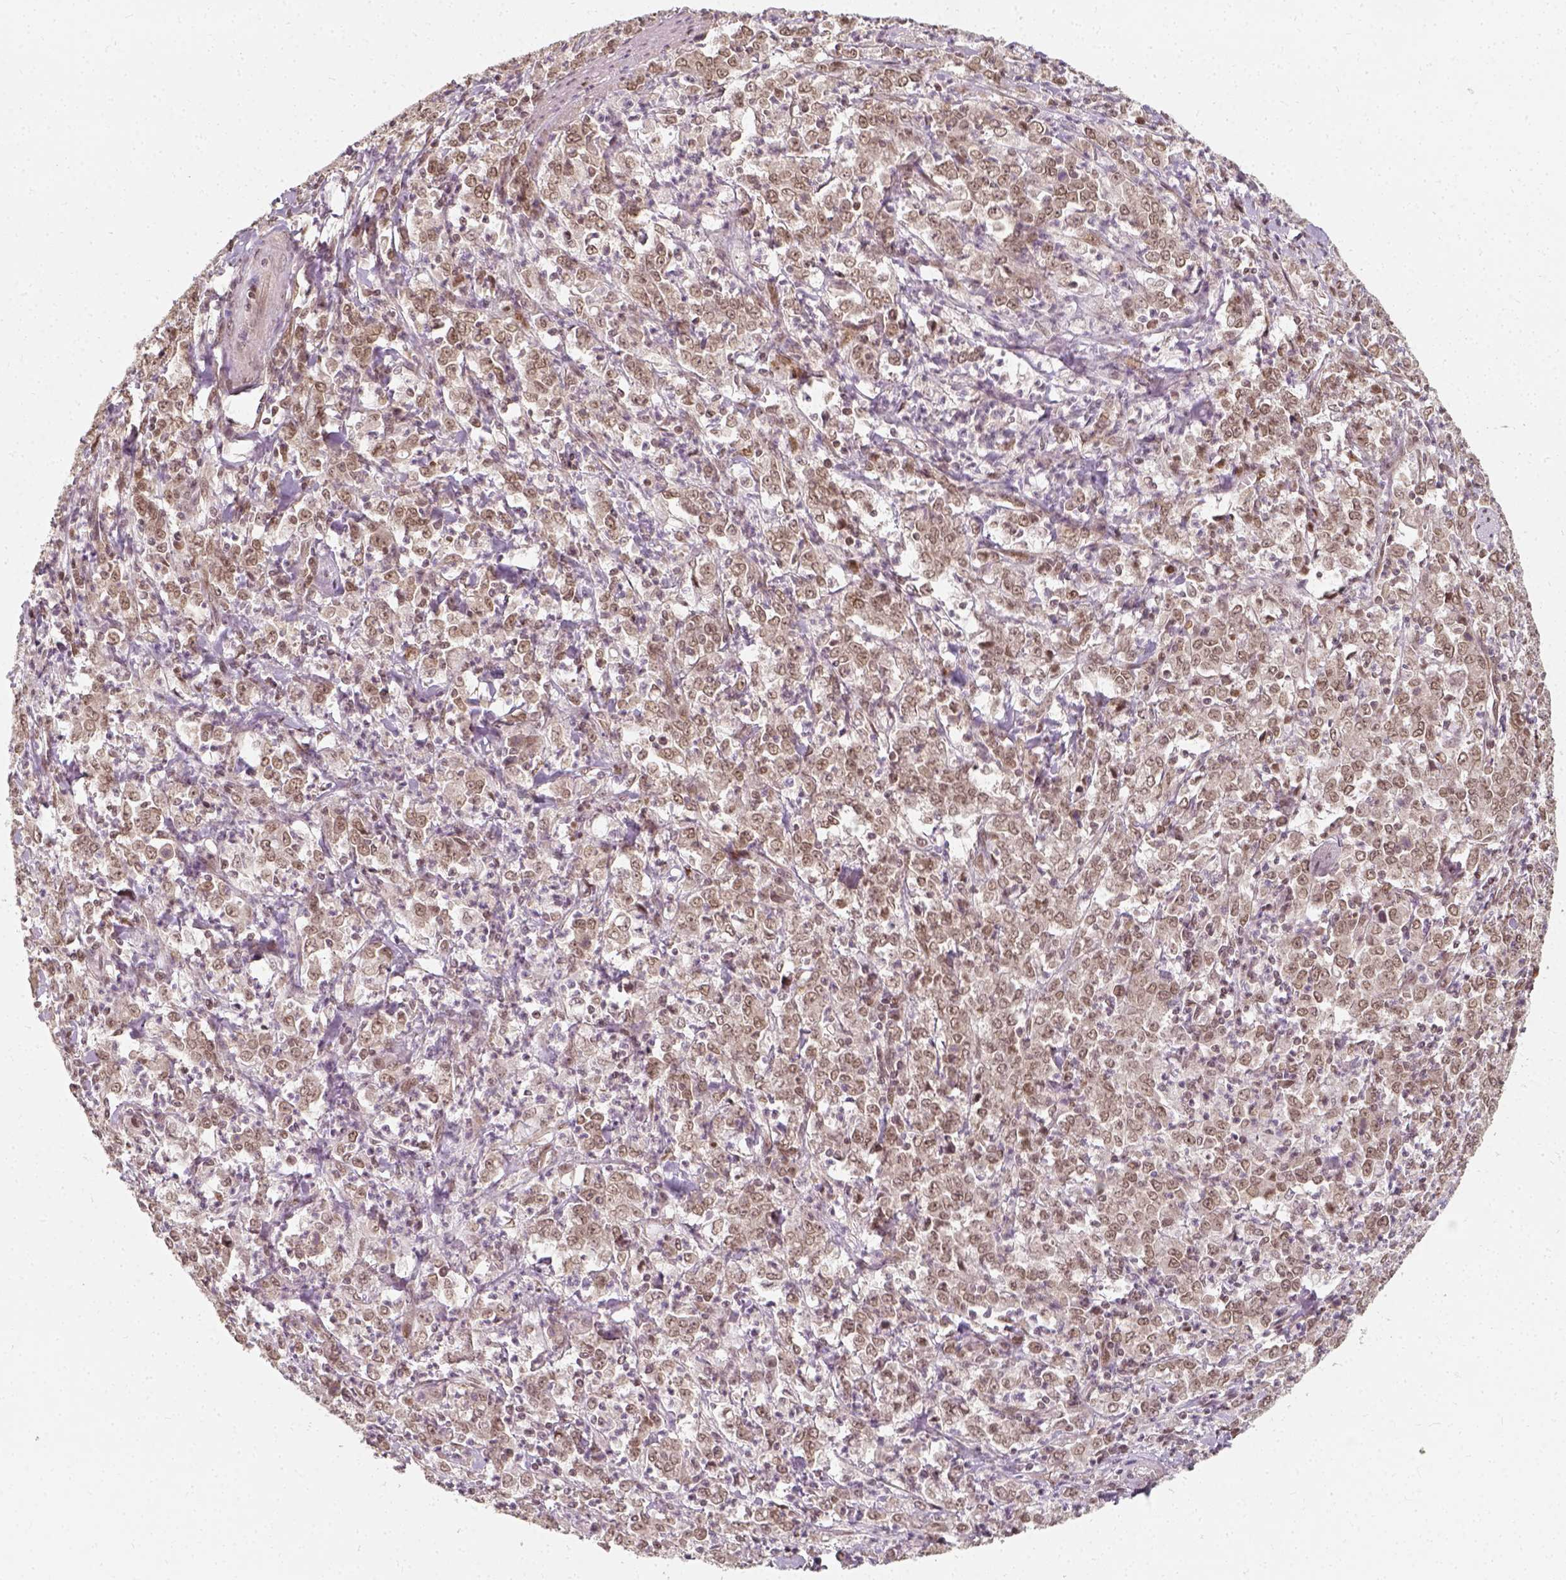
{"staining": {"intensity": "weak", "quantity": ">75%", "location": "nuclear"}, "tissue": "stomach cancer", "cell_type": "Tumor cells", "image_type": "cancer", "snomed": [{"axis": "morphology", "description": "Adenocarcinoma, NOS"}, {"axis": "topography", "description": "Stomach, lower"}], "caption": "This is a histology image of immunohistochemistry staining of stomach adenocarcinoma, which shows weak positivity in the nuclear of tumor cells.", "gene": "ZMAT3", "patient": {"sex": "female", "age": 71}}